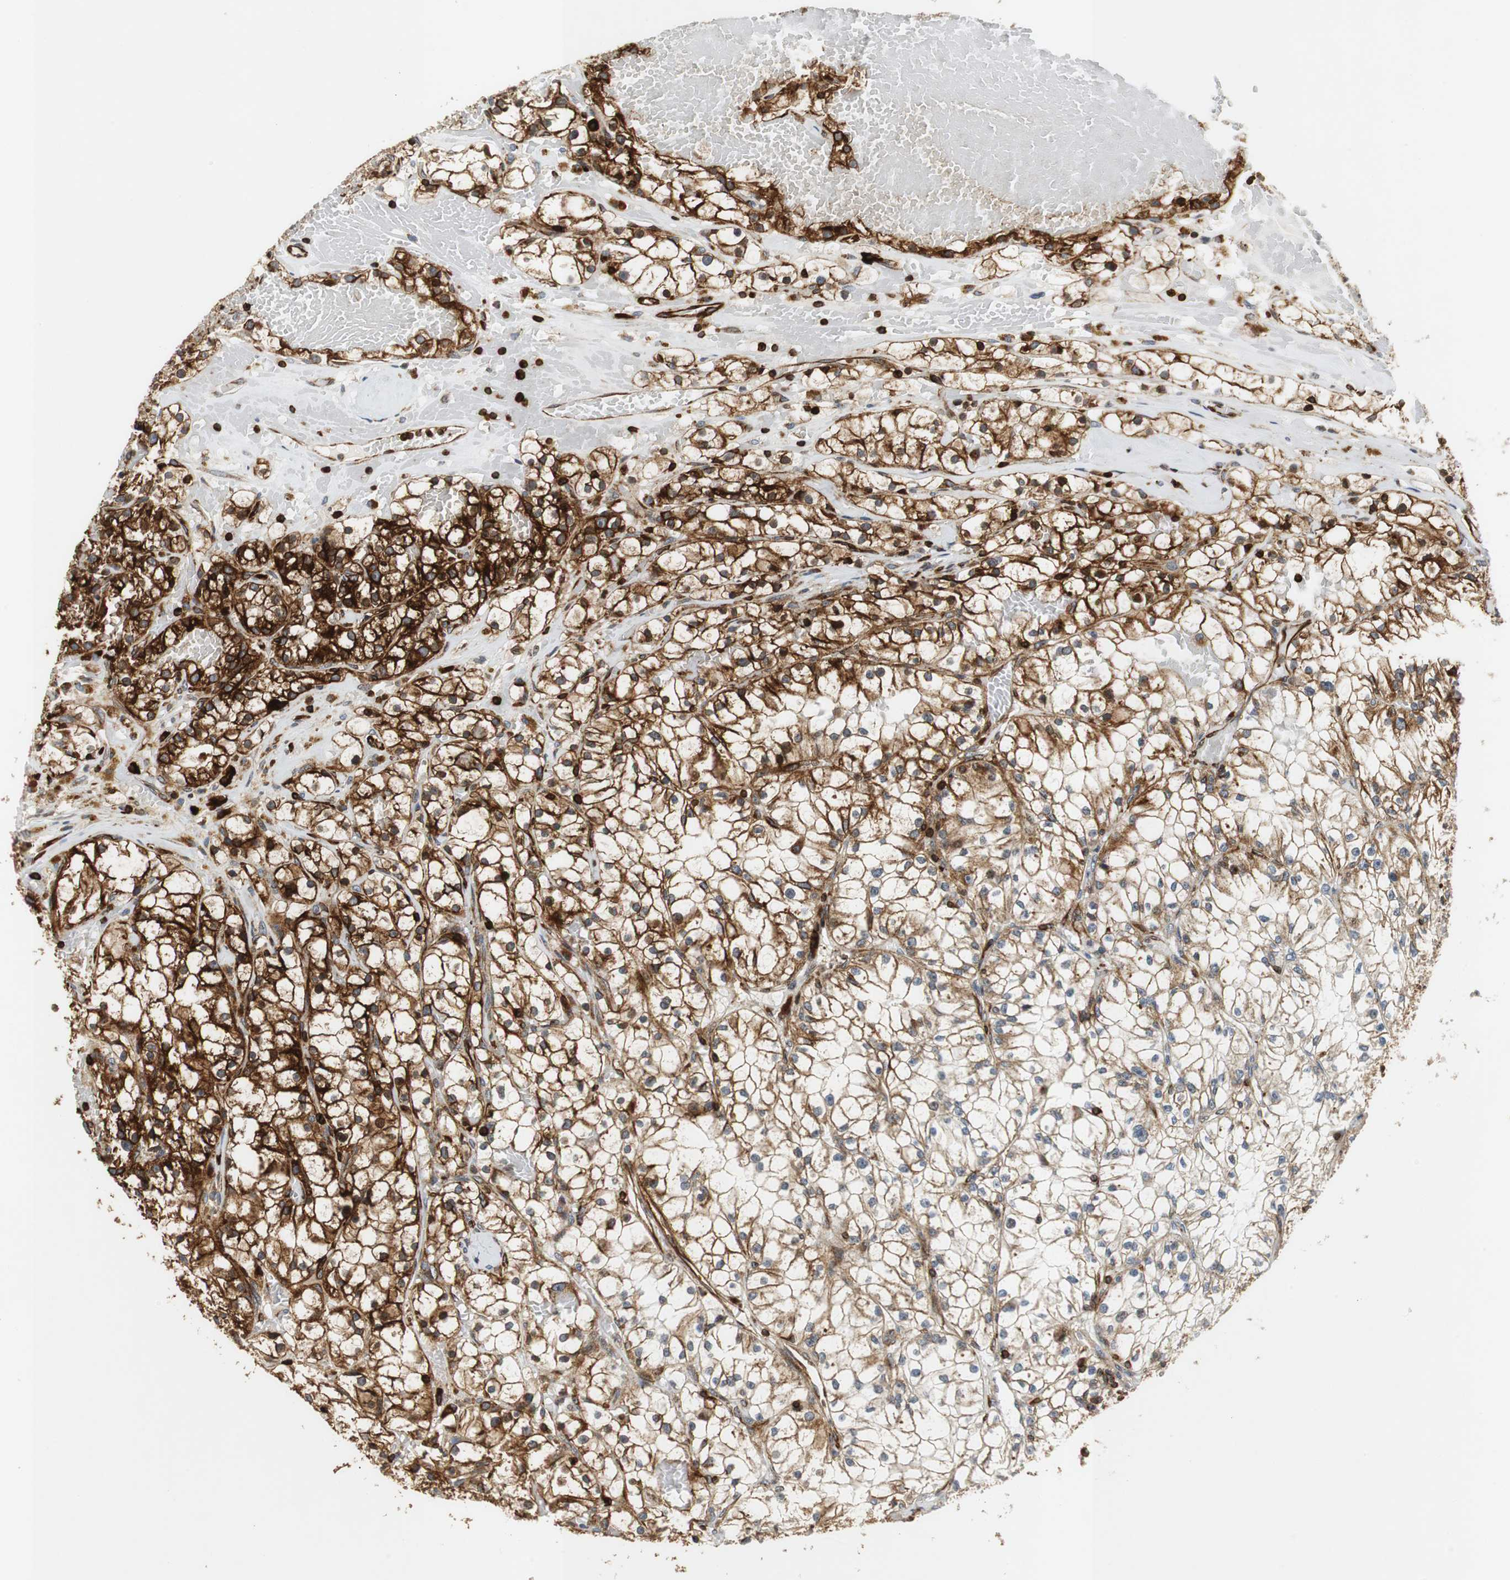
{"staining": {"intensity": "strong", "quantity": "25%-75%", "location": "cytoplasmic/membranous"}, "tissue": "renal cancer", "cell_type": "Tumor cells", "image_type": "cancer", "snomed": [{"axis": "morphology", "description": "Adenocarcinoma, NOS"}, {"axis": "topography", "description": "Kidney"}], "caption": "The histopathology image demonstrates immunohistochemical staining of adenocarcinoma (renal). There is strong cytoplasmic/membranous positivity is identified in approximately 25%-75% of tumor cells. (DAB (3,3'-diaminobenzidine) IHC, brown staining for protein, blue staining for nuclei).", "gene": "TUBA4A", "patient": {"sex": "male", "age": 56}}